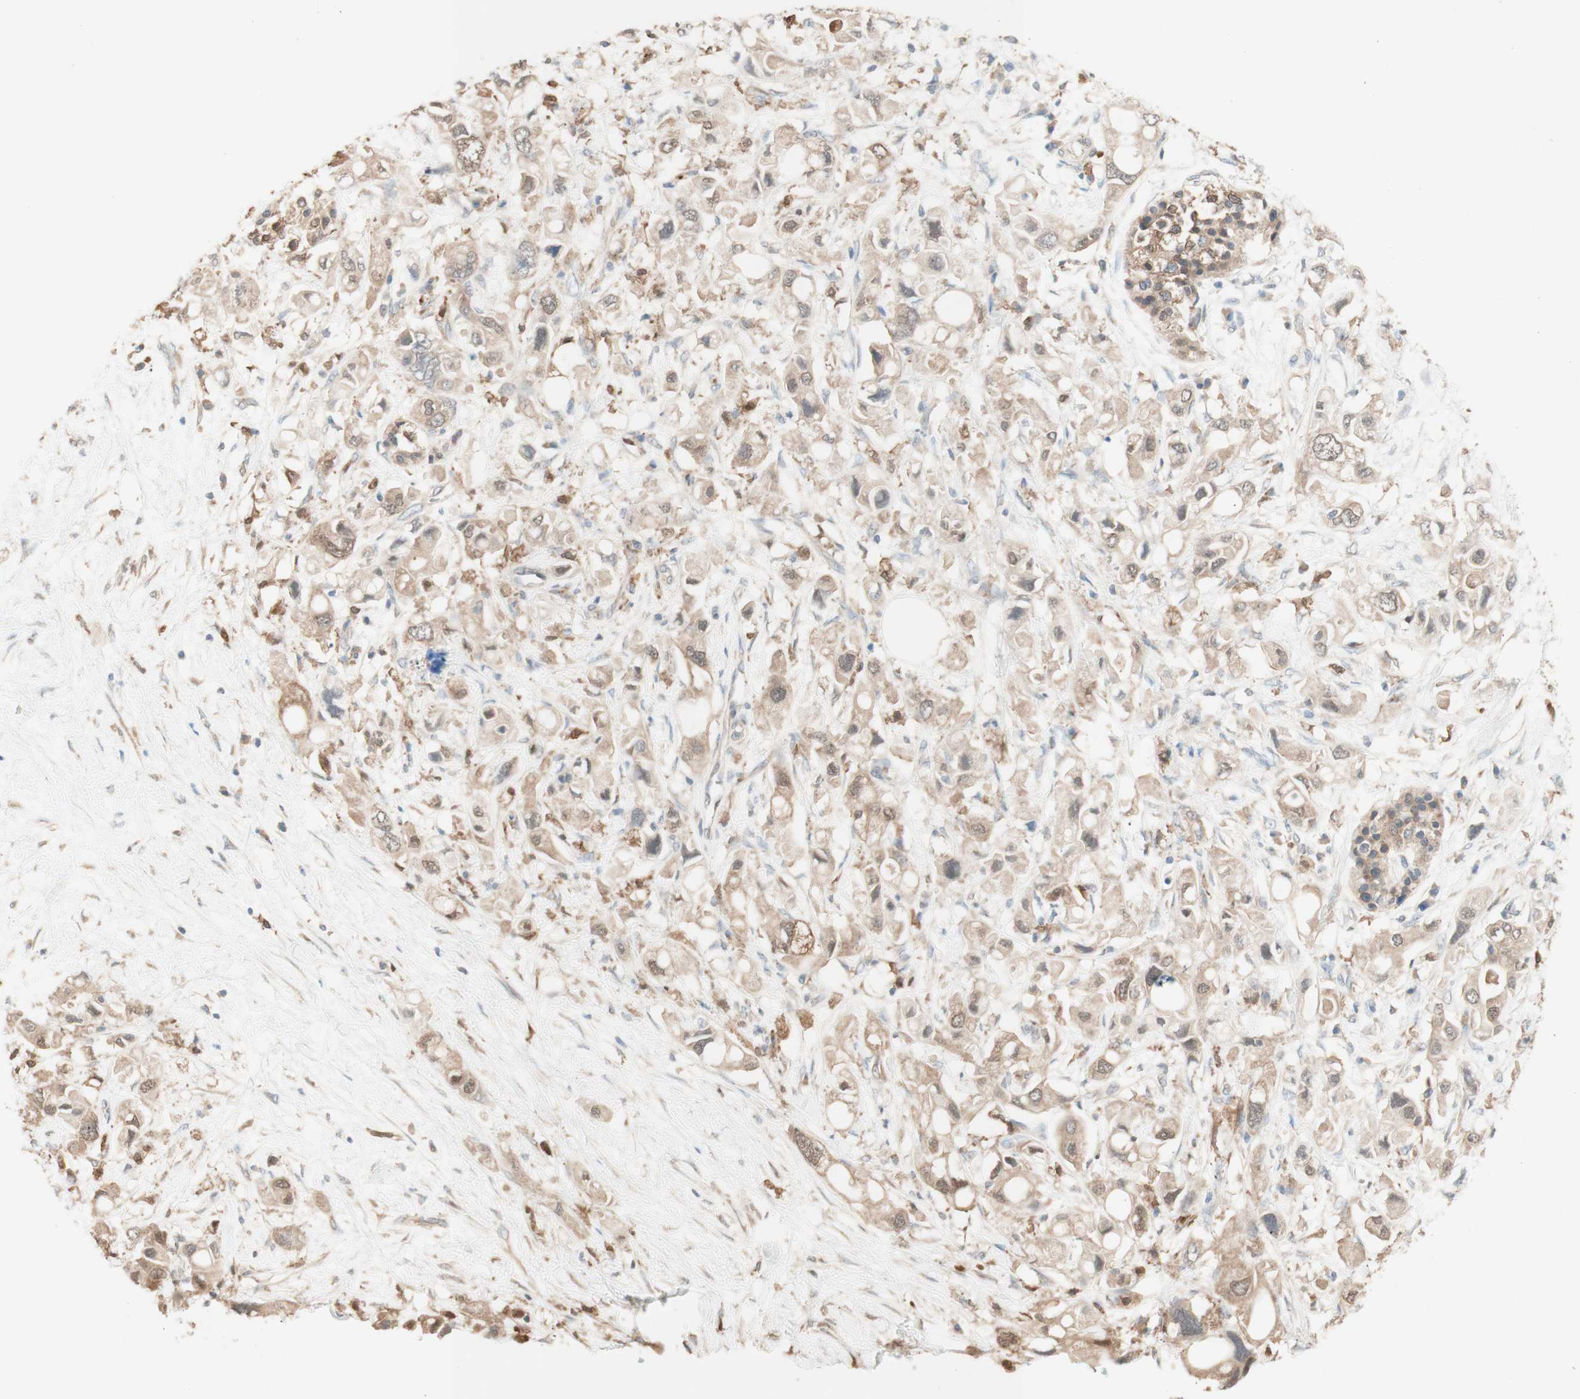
{"staining": {"intensity": "weak", "quantity": ">75%", "location": "cytoplasmic/membranous"}, "tissue": "pancreatic cancer", "cell_type": "Tumor cells", "image_type": "cancer", "snomed": [{"axis": "morphology", "description": "Adenocarcinoma, NOS"}, {"axis": "topography", "description": "Pancreas"}], "caption": "About >75% of tumor cells in human pancreatic cancer reveal weak cytoplasmic/membranous protein positivity as visualized by brown immunohistochemical staining.", "gene": "COMT", "patient": {"sex": "female", "age": 56}}